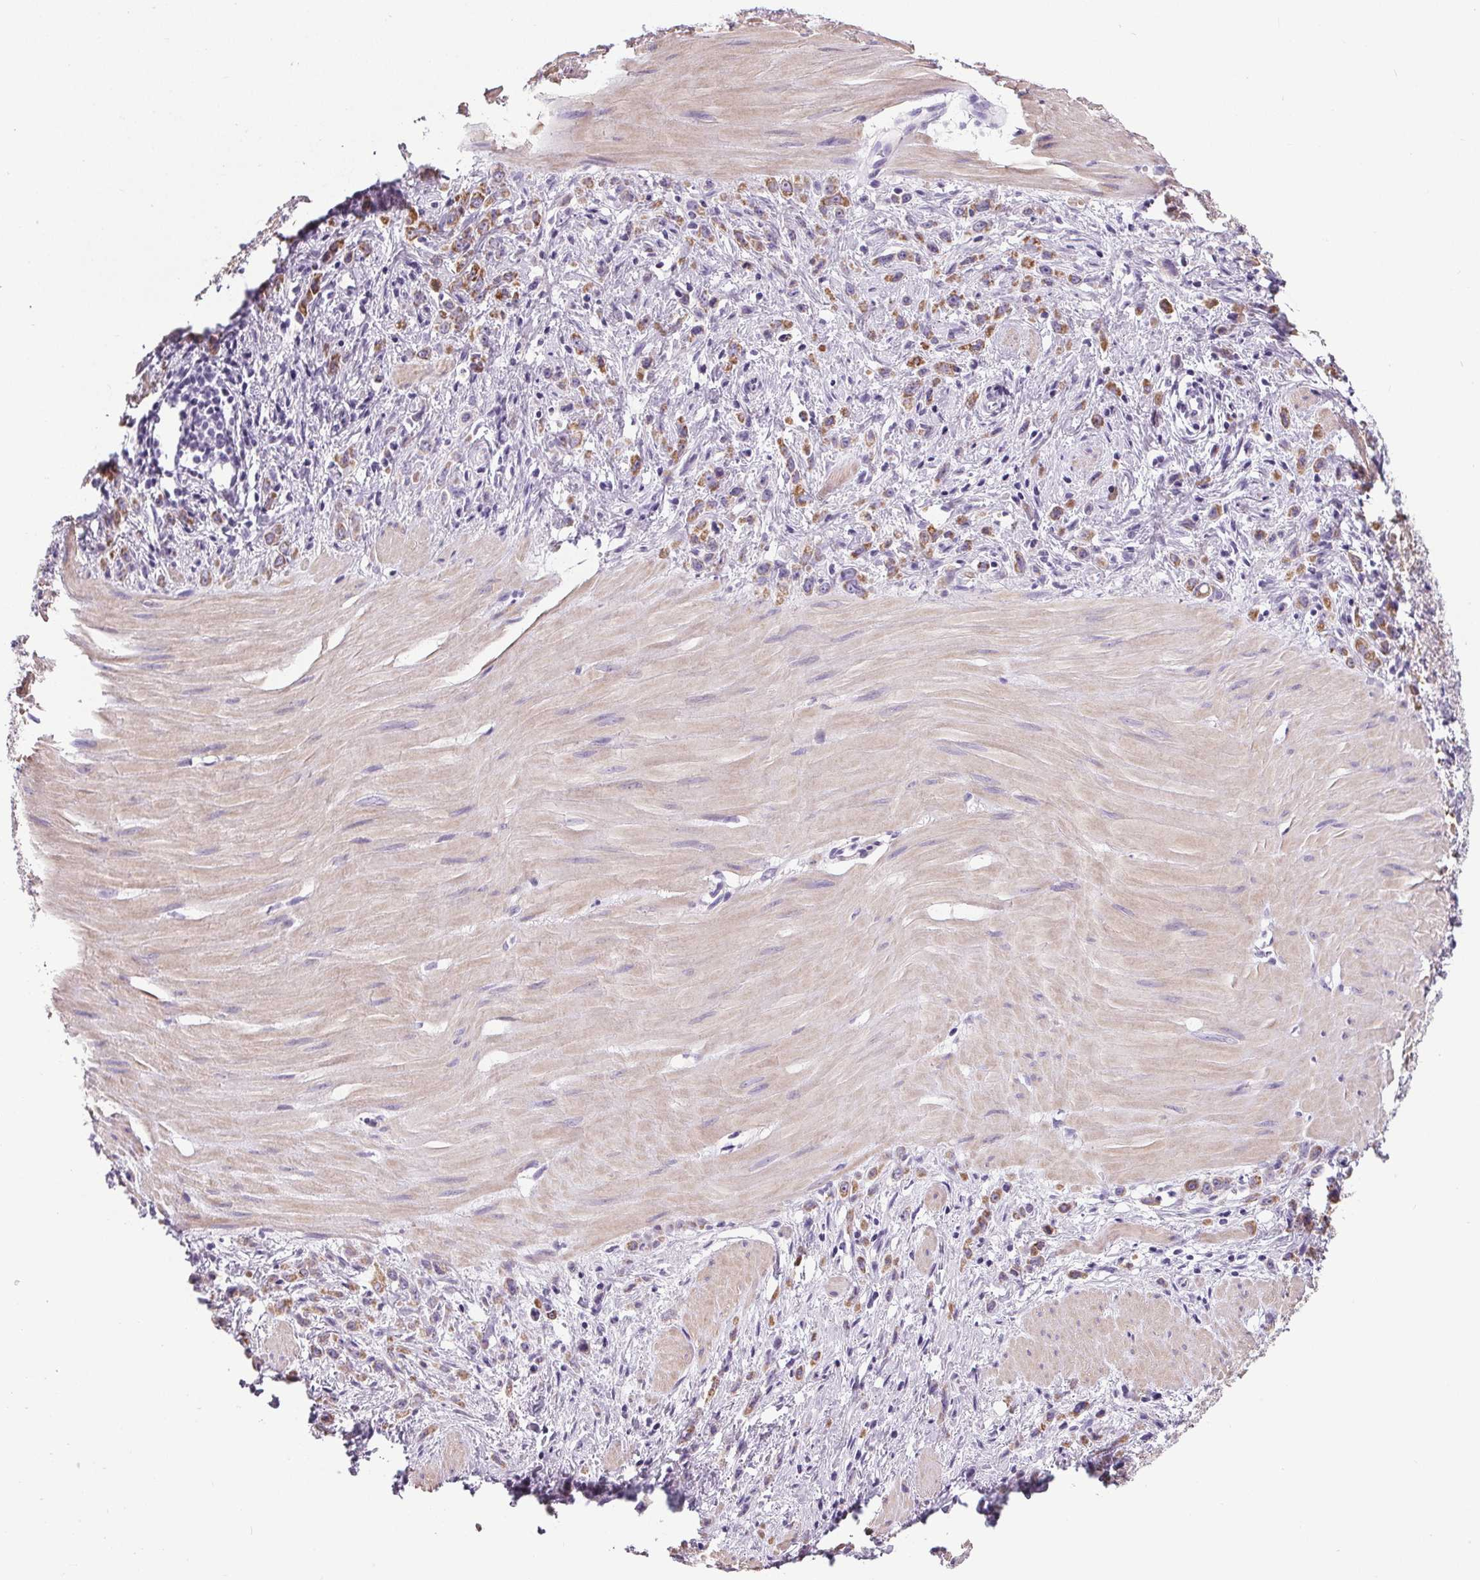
{"staining": {"intensity": "moderate", "quantity": ">75%", "location": "cytoplasmic/membranous"}, "tissue": "stomach cancer", "cell_type": "Tumor cells", "image_type": "cancer", "snomed": [{"axis": "morphology", "description": "Adenocarcinoma, NOS"}, {"axis": "topography", "description": "Stomach"}], "caption": "DAB immunohistochemical staining of adenocarcinoma (stomach) shows moderate cytoplasmic/membranous protein expression in approximately >75% of tumor cells.", "gene": "ELAVL2", "patient": {"sex": "male", "age": 47}}